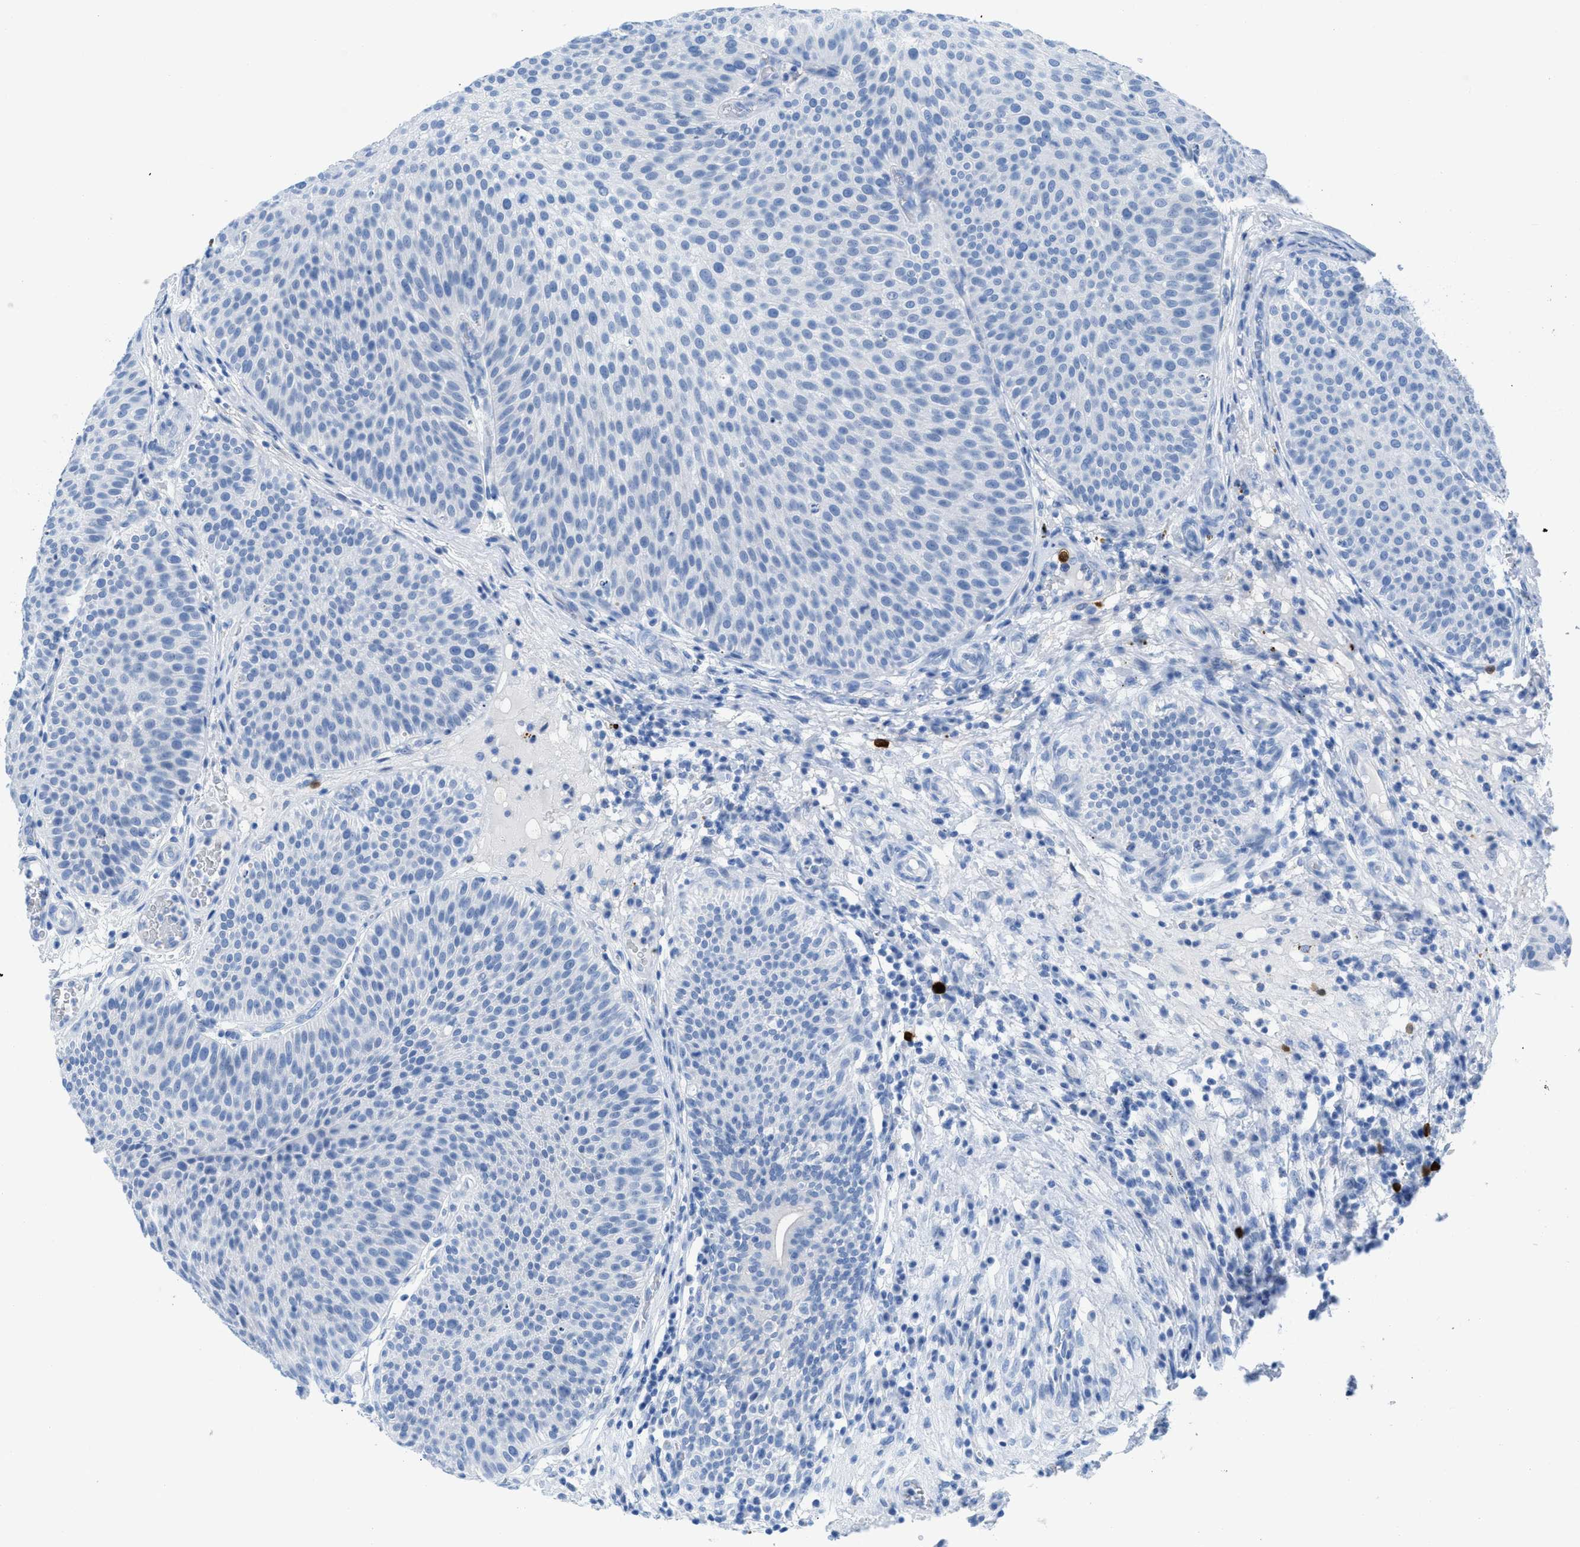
{"staining": {"intensity": "negative", "quantity": "none", "location": "none"}, "tissue": "urothelial cancer", "cell_type": "Tumor cells", "image_type": "cancer", "snomed": [{"axis": "morphology", "description": "Urothelial carcinoma, Low grade"}, {"axis": "topography", "description": "Smooth muscle"}, {"axis": "topography", "description": "Urinary bladder"}], "caption": "IHC micrograph of neoplastic tissue: low-grade urothelial carcinoma stained with DAB displays no significant protein expression in tumor cells. Nuclei are stained in blue.", "gene": "TCL1A", "patient": {"sex": "male", "age": 60}}